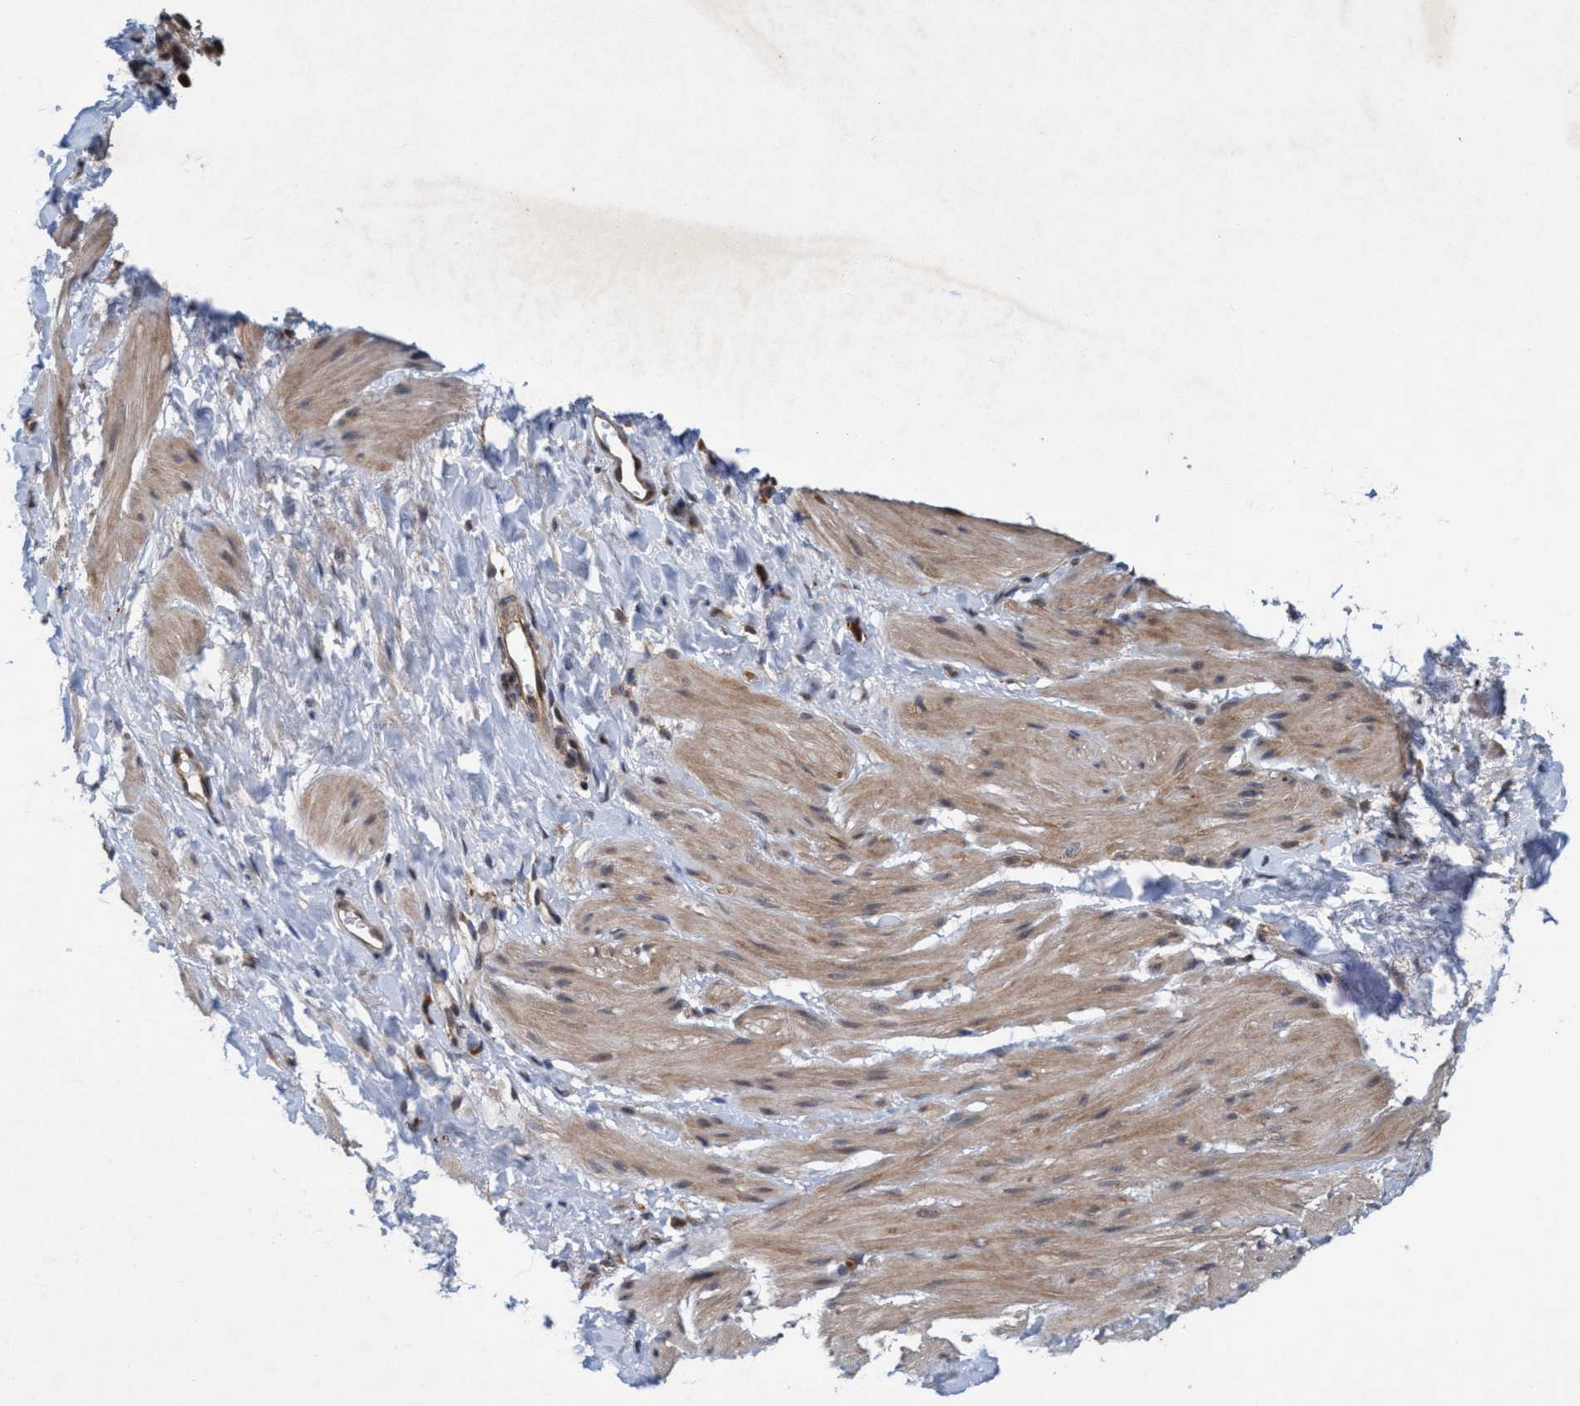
{"staining": {"intensity": "weak", "quantity": ">75%", "location": "cytoplasmic/membranous"}, "tissue": "smooth muscle", "cell_type": "Smooth muscle cells", "image_type": "normal", "snomed": [{"axis": "morphology", "description": "Normal tissue, NOS"}, {"axis": "topography", "description": "Smooth muscle"}], "caption": "A histopathology image of human smooth muscle stained for a protein exhibits weak cytoplasmic/membranous brown staining in smooth muscle cells. (IHC, brightfield microscopy, high magnification).", "gene": "TRIM65", "patient": {"sex": "male", "age": 16}}